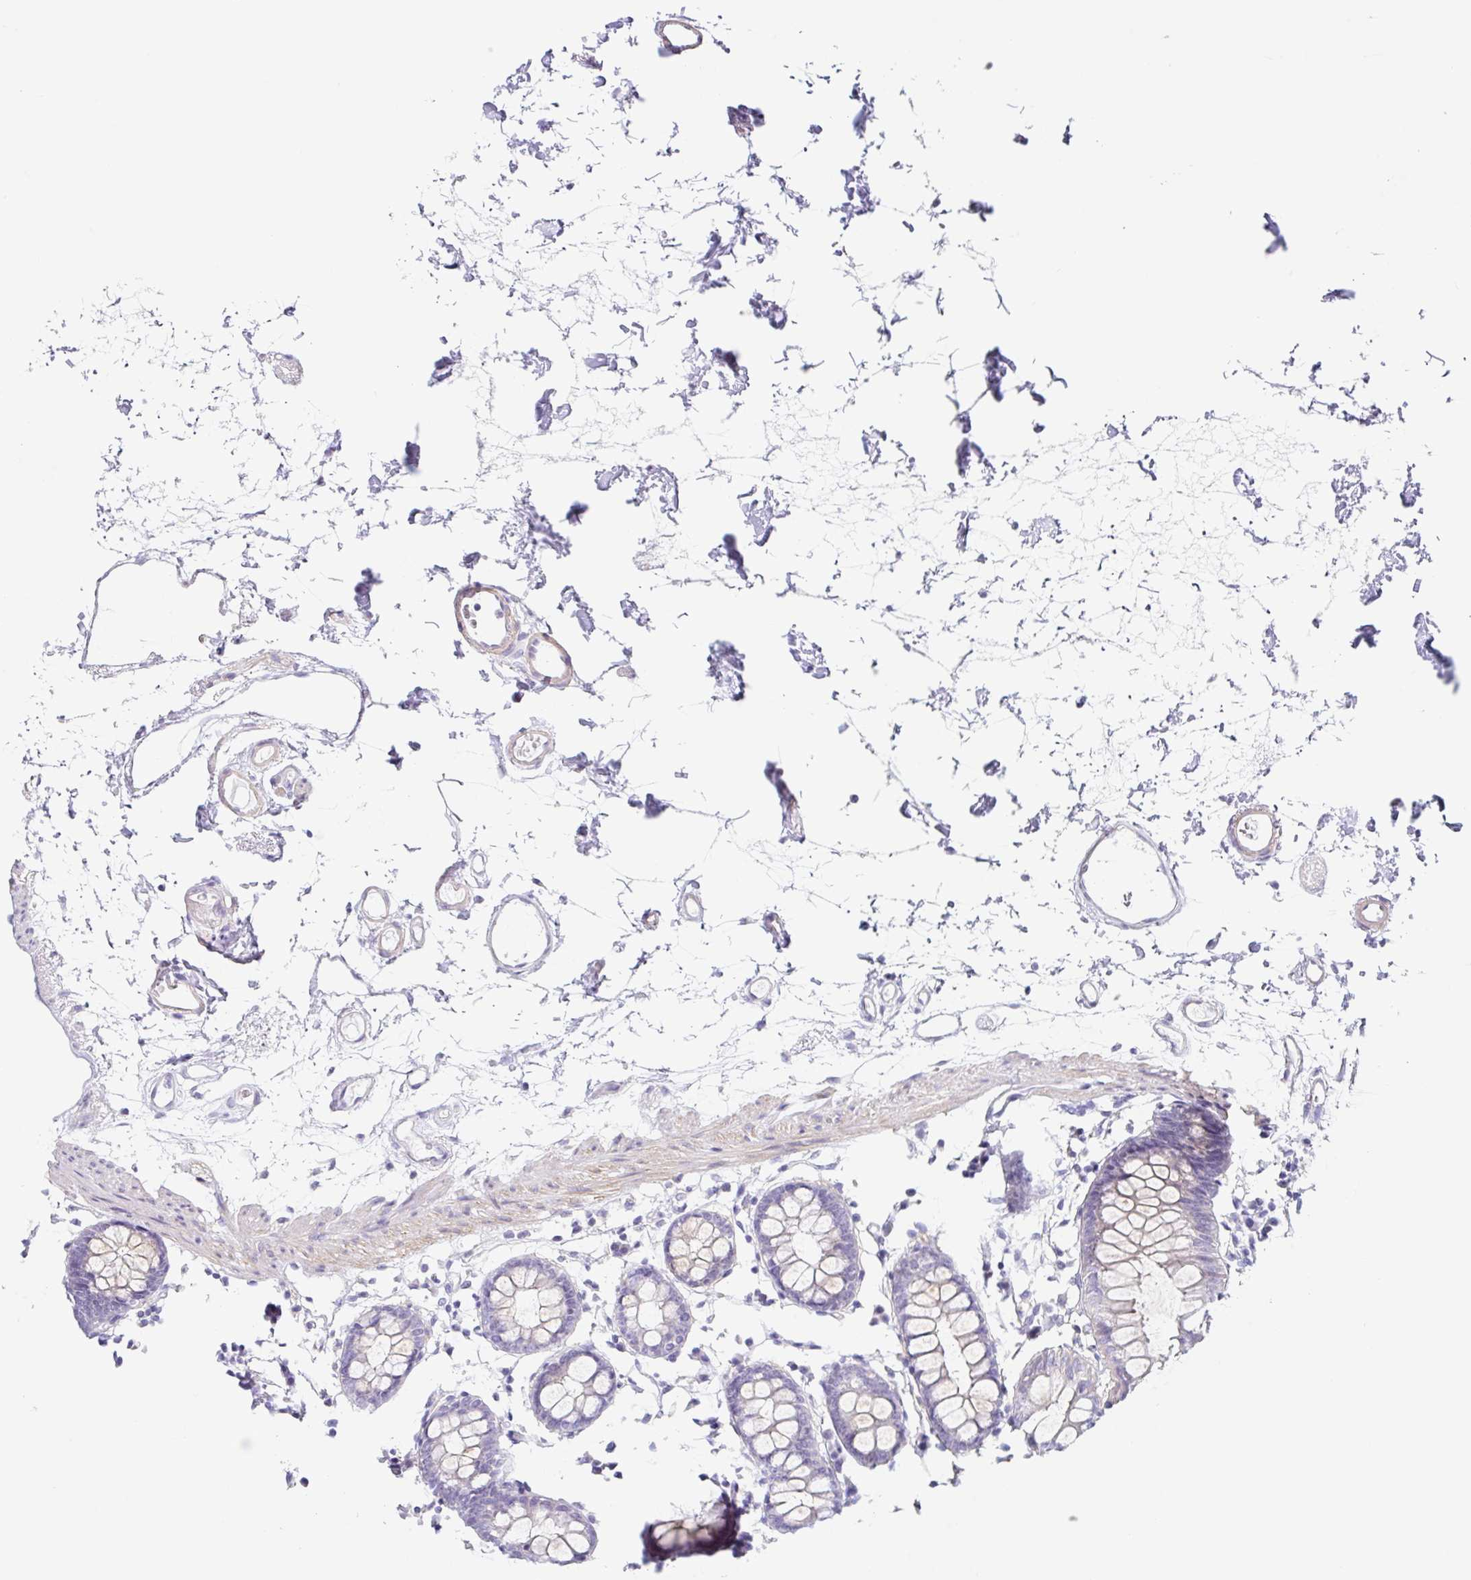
{"staining": {"intensity": "moderate", "quantity": "25%-75%", "location": "cytoplasmic/membranous"}, "tissue": "colon", "cell_type": "Endothelial cells", "image_type": "normal", "snomed": [{"axis": "morphology", "description": "Normal tissue, NOS"}, {"axis": "topography", "description": "Colon"}], "caption": "This is a photomicrograph of IHC staining of benign colon, which shows moderate expression in the cytoplasmic/membranous of endothelial cells.", "gene": "DCAF17", "patient": {"sex": "female", "age": 84}}